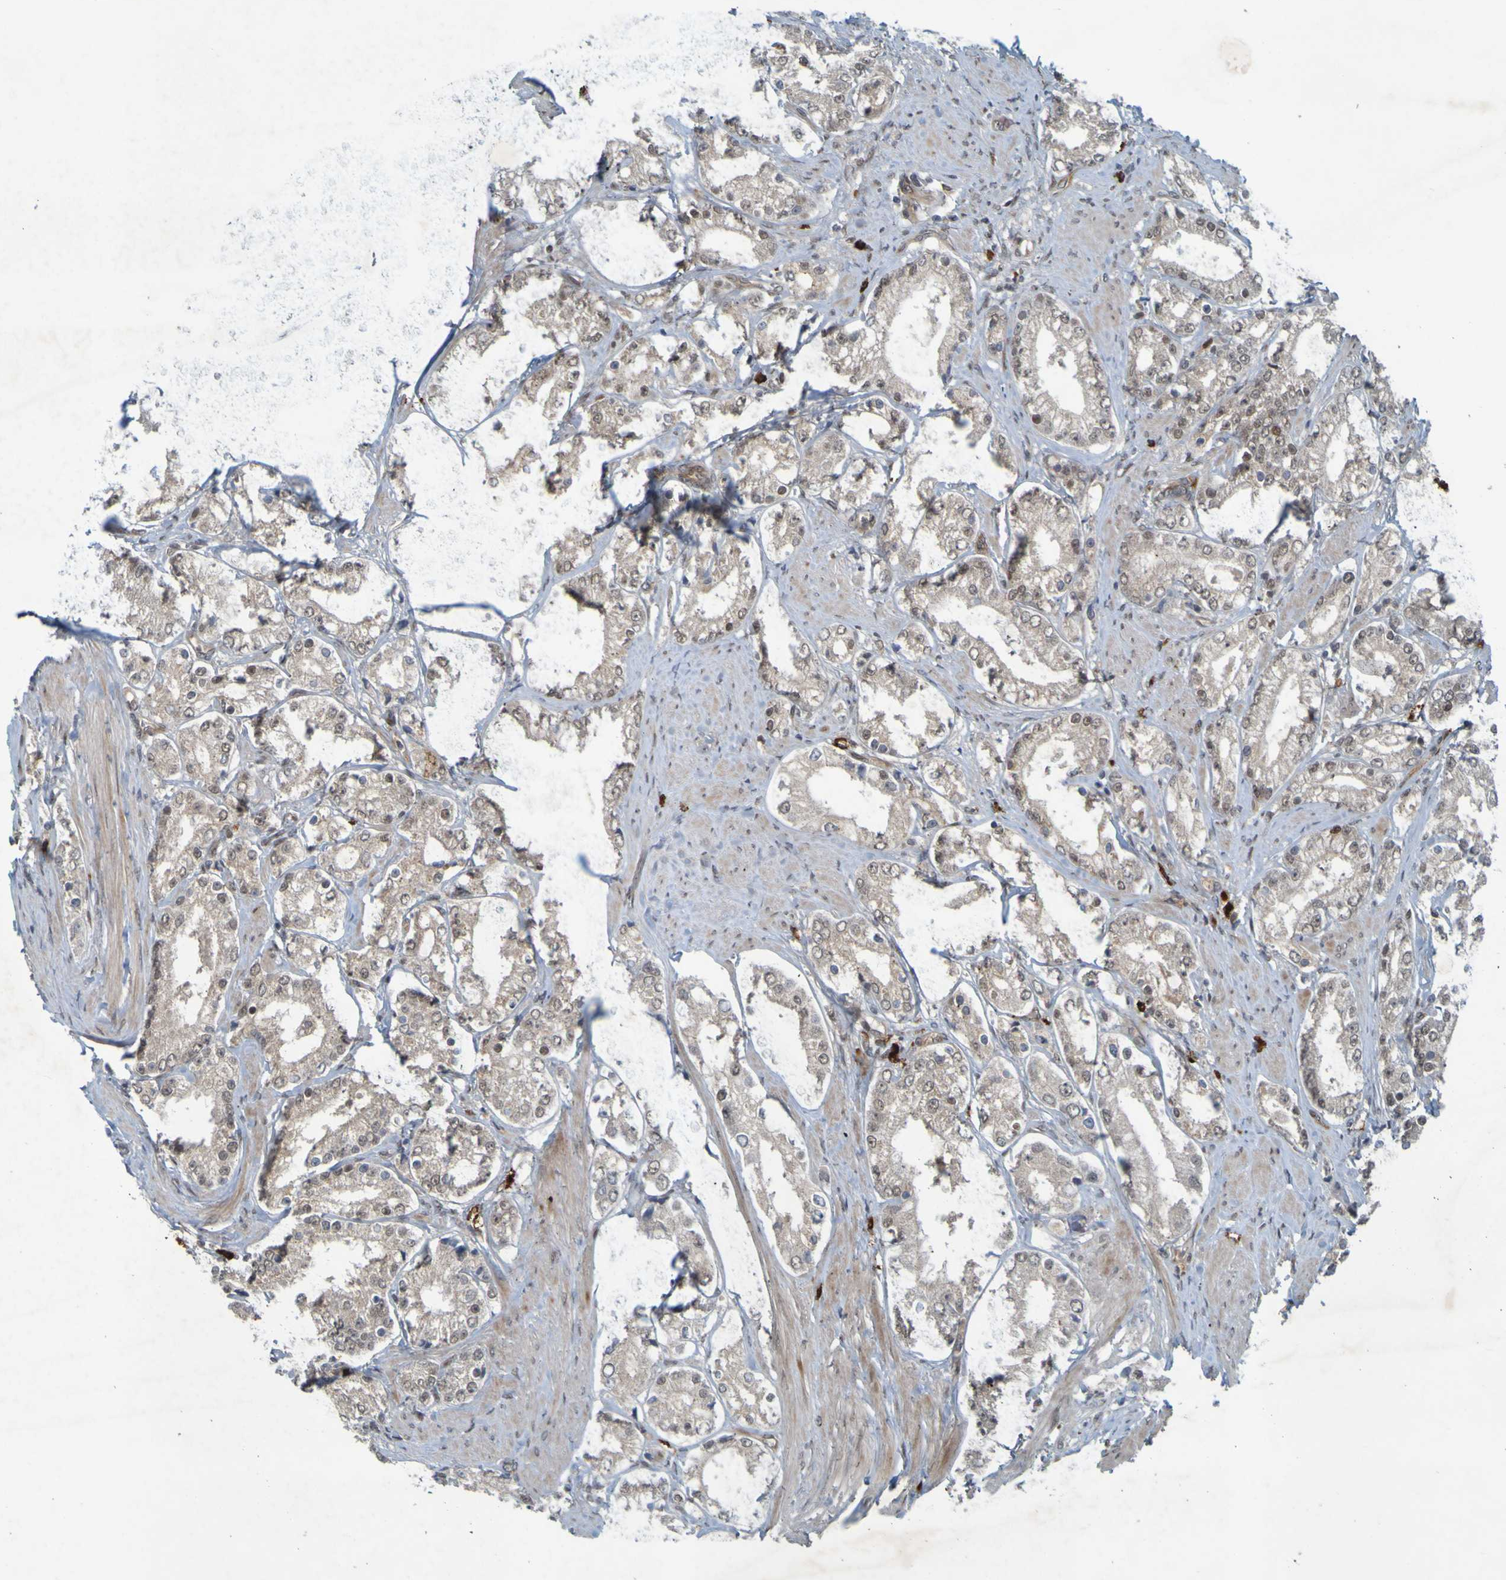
{"staining": {"intensity": "weak", "quantity": ">75%", "location": "cytoplasmic/membranous,nuclear"}, "tissue": "prostate cancer", "cell_type": "Tumor cells", "image_type": "cancer", "snomed": [{"axis": "morphology", "description": "Adenocarcinoma, Low grade"}, {"axis": "topography", "description": "Prostate"}], "caption": "Prostate cancer (adenocarcinoma (low-grade)) tissue shows weak cytoplasmic/membranous and nuclear expression in approximately >75% of tumor cells", "gene": "MCPH1", "patient": {"sex": "male", "age": 63}}